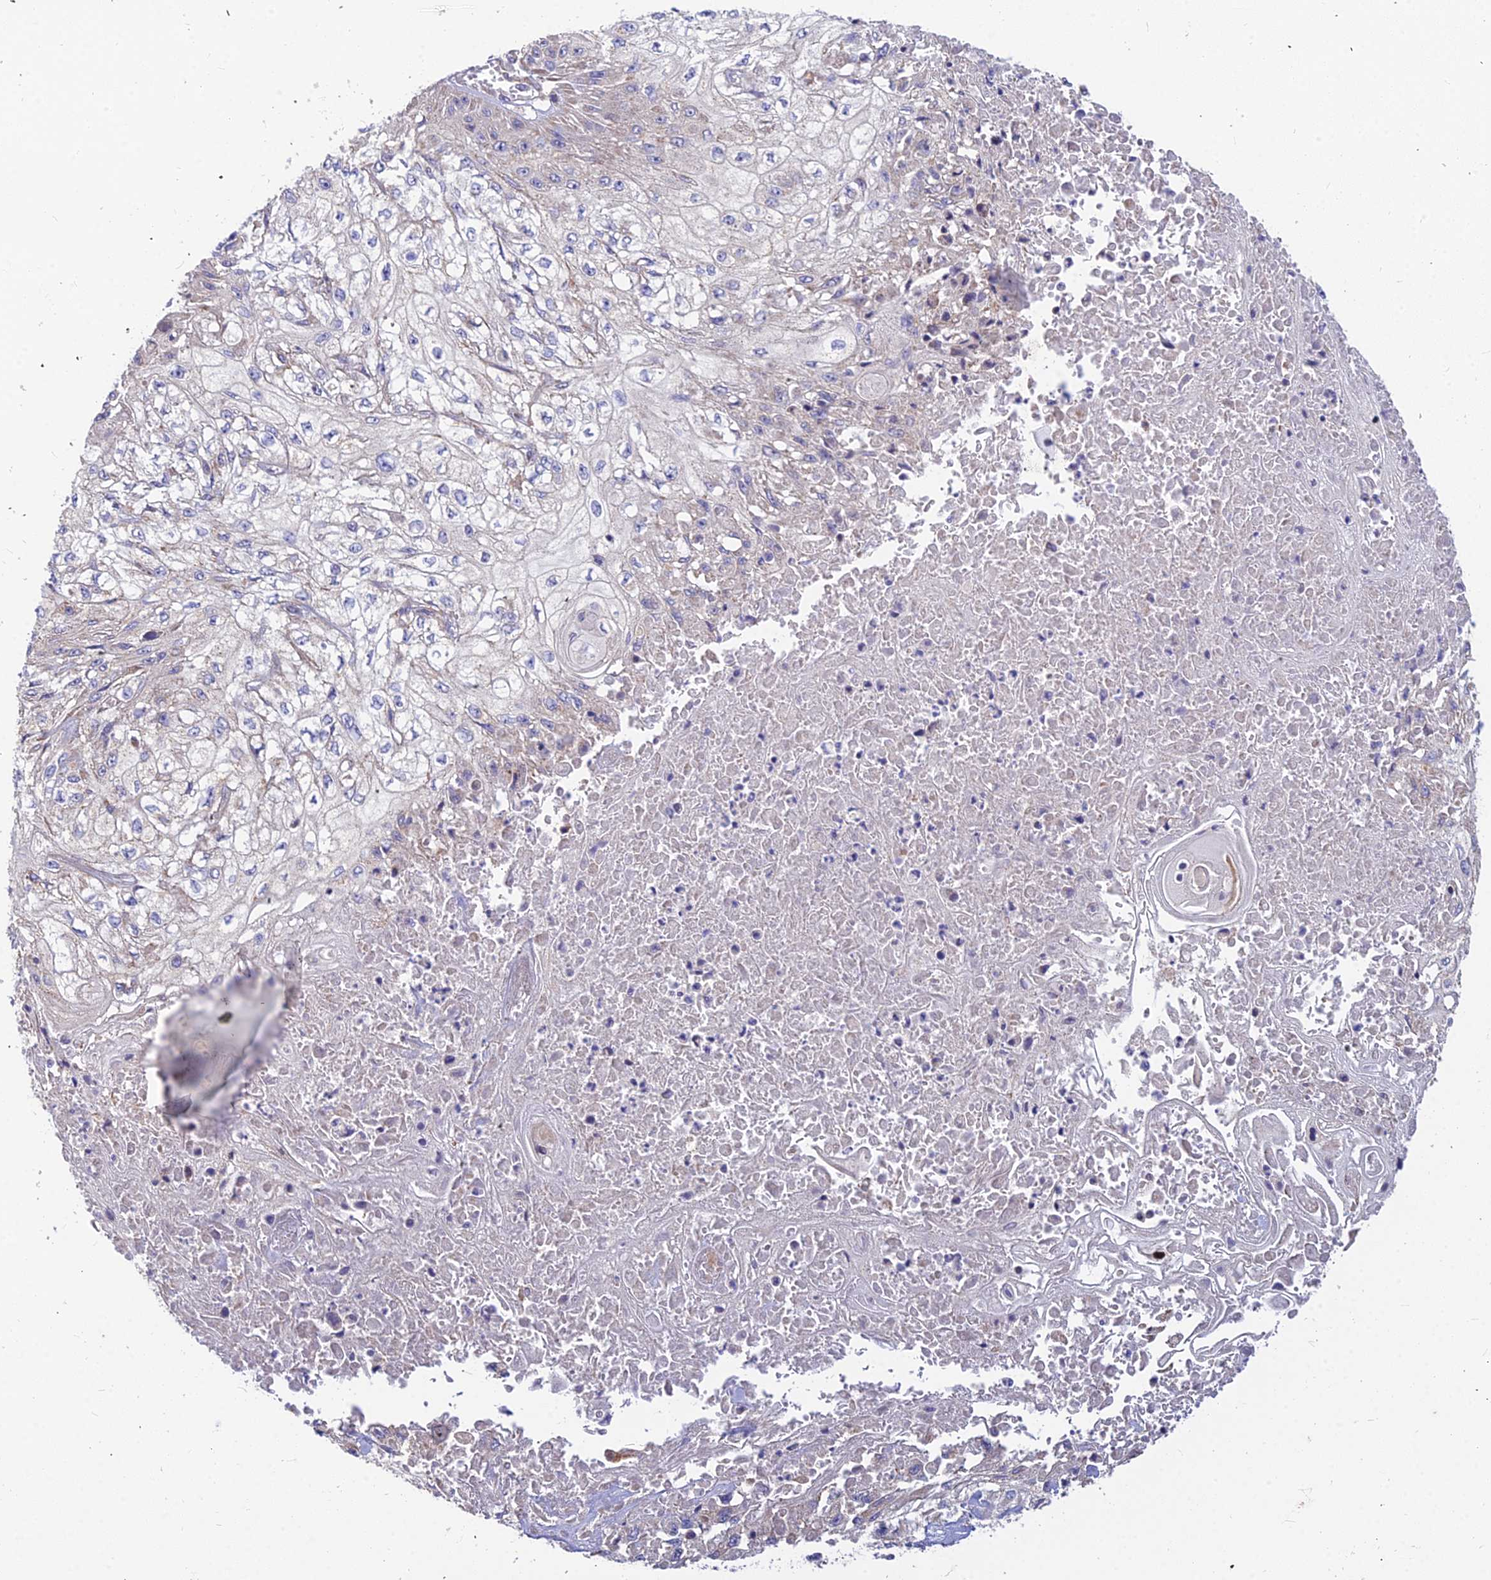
{"staining": {"intensity": "negative", "quantity": "none", "location": "none"}, "tissue": "skin cancer", "cell_type": "Tumor cells", "image_type": "cancer", "snomed": [{"axis": "morphology", "description": "Squamous cell carcinoma, NOS"}, {"axis": "morphology", "description": "Squamous cell carcinoma, metastatic, NOS"}, {"axis": "topography", "description": "Skin"}, {"axis": "topography", "description": "Lymph node"}], "caption": "This is an IHC photomicrograph of skin cancer (squamous cell carcinoma). There is no staining in tumor cells.", "gene": "ASPHD1", "patient": {"sex": "male", "age": 75}}